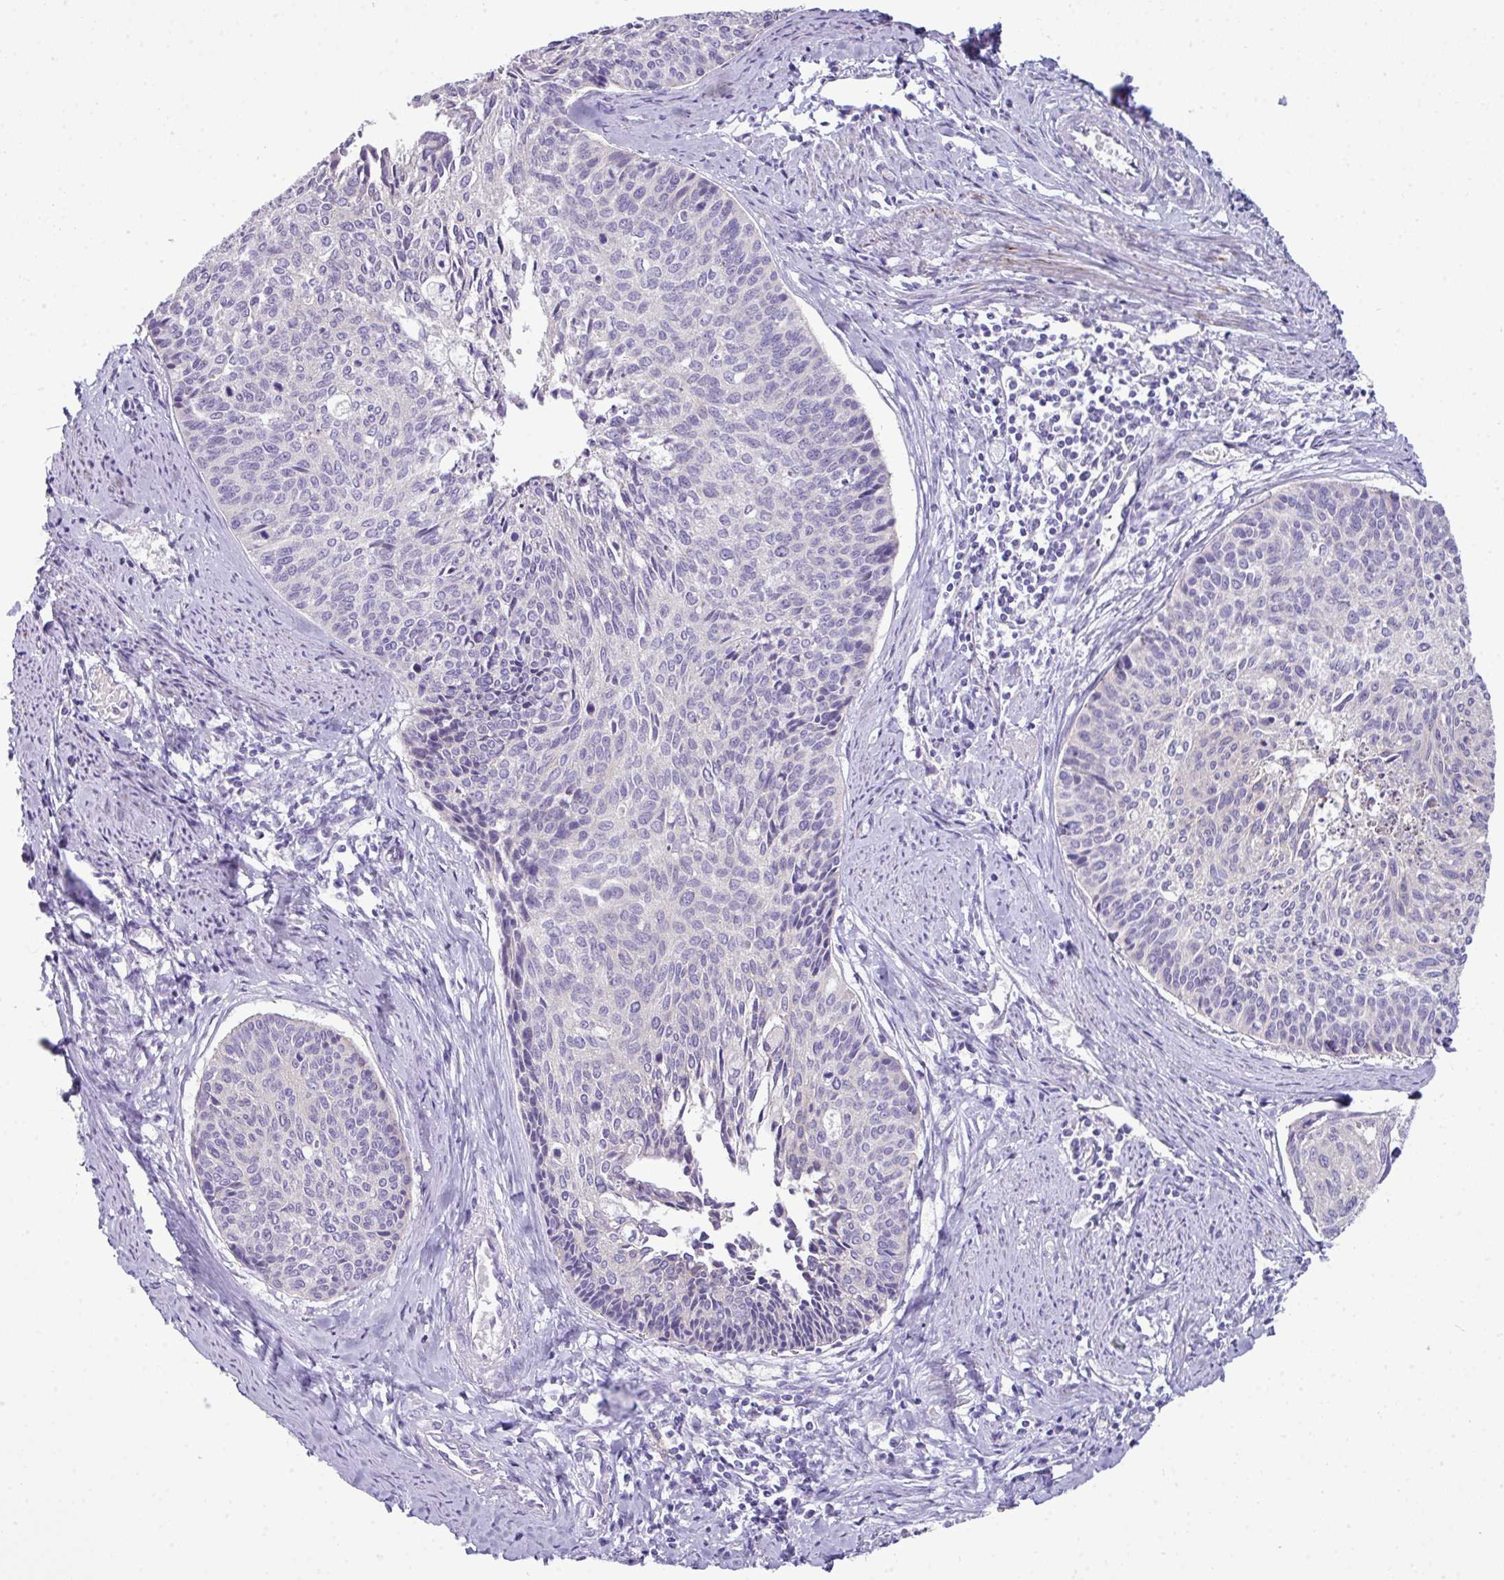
{"staining": {"intensity": "negative", "quantity": "none", "location": "none"}, "tissue": "cervical cancer", "cell_type": "Tumor cells", "image_type": "cancer", "snomed": [{"axis": "morphology", "description": "Squamous cell carcinoma, NOS"}, {"axis": "topography", "description": "Cervix"}], "caption": "Immunohistochemistry (IHC) histopathology image of human cervical cancer stained for a protein (brown), which shows no staining in tumor cells.", "gene": "ABCC5", "patient": {"sex": "female", "age": 55}}